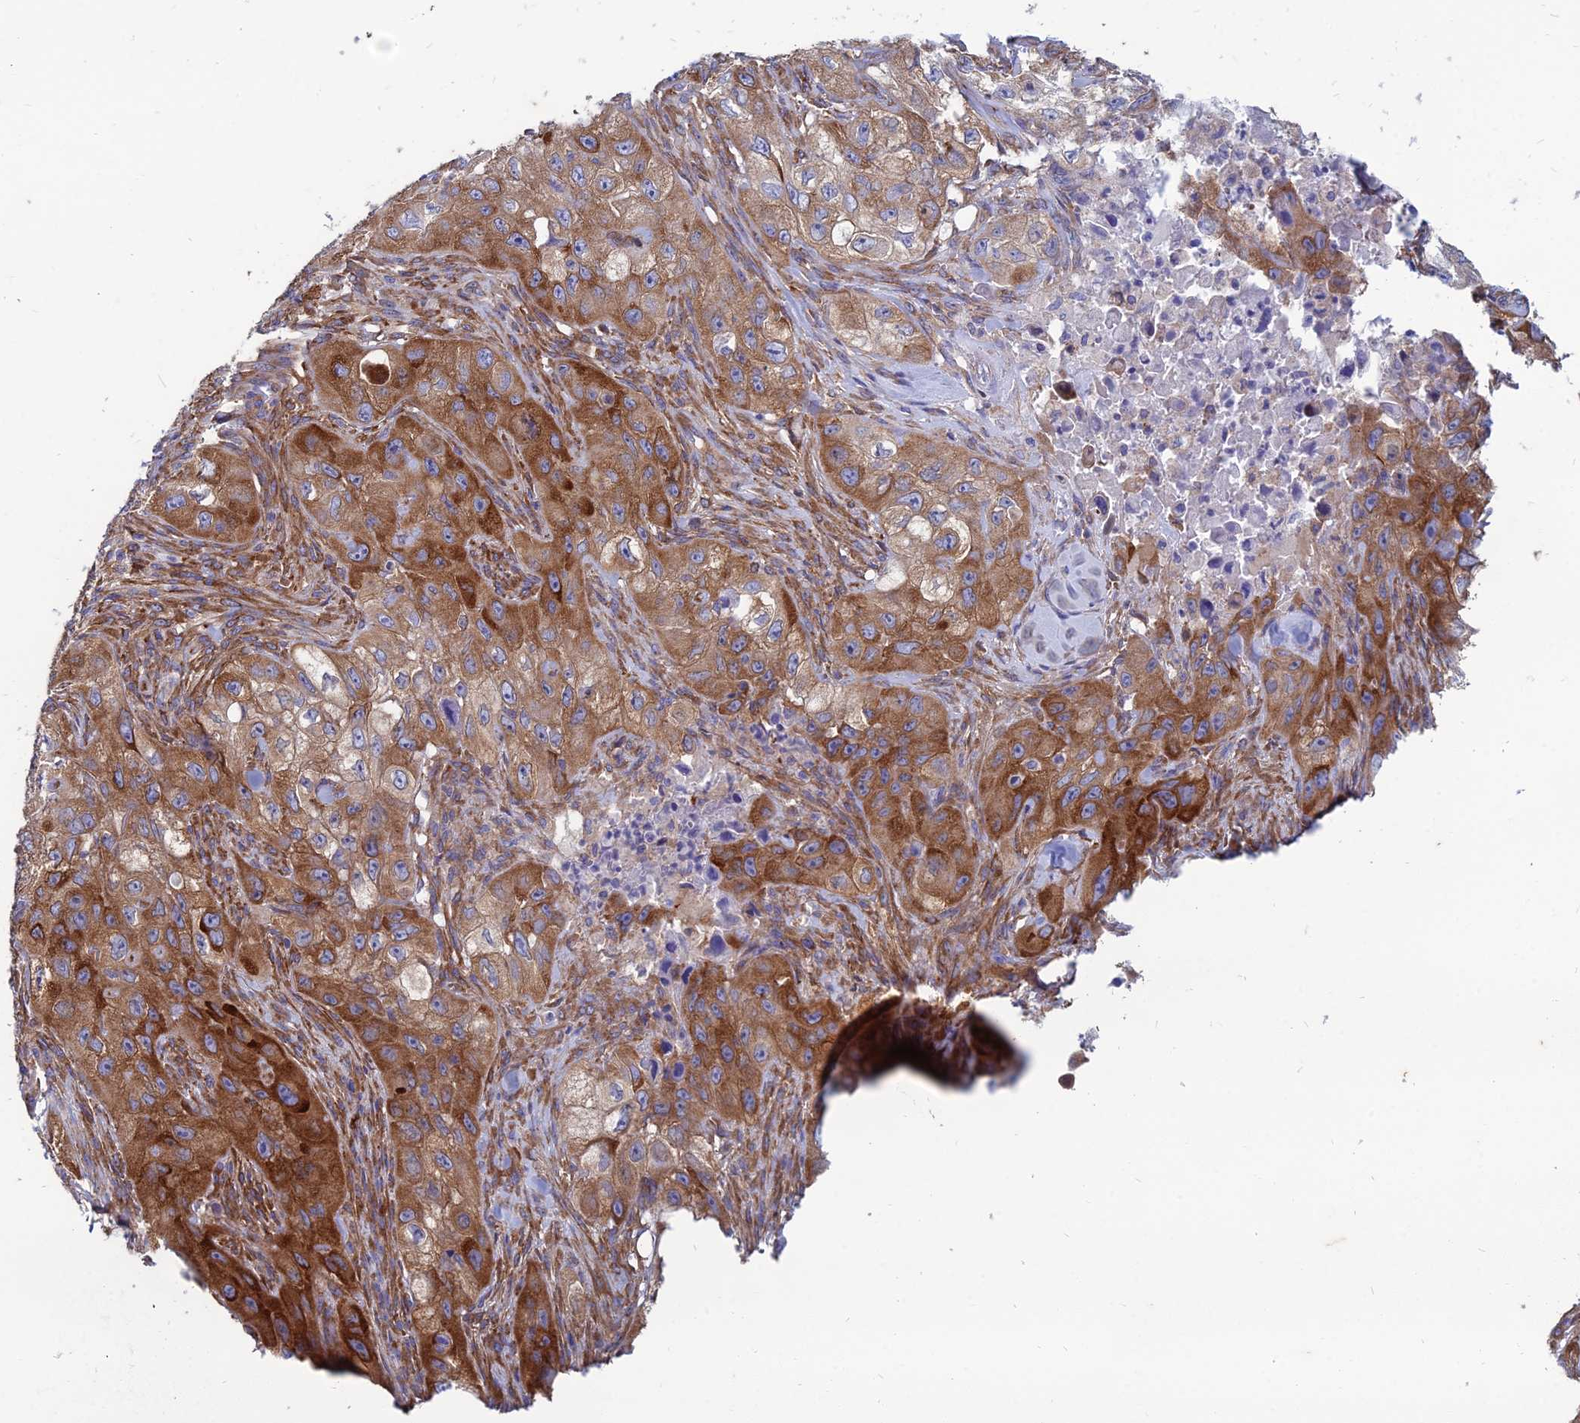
{"staining": {"intensity": "strong", "quantity": ">75%", "location": "cytoplasmic/membranous"}, "tissue": "skin cancer", "cell_type": "Tumor cells", "image_type": "cancer", "snomed": [{"axis": "morphology", "description": "Squamous cell carcinoma, NOS"}, {"axis": "topography", "description": "Skin"}, {"axis": "topography", "description": "Subcutis"}], "caption": "Squamous cell carcinoma (skin) tissue displays strong cytoplasmic/membranous staining in about >75% of tumor cells", "gene": "TXLNA", "patient": {"sex": "male", "age": 73}}